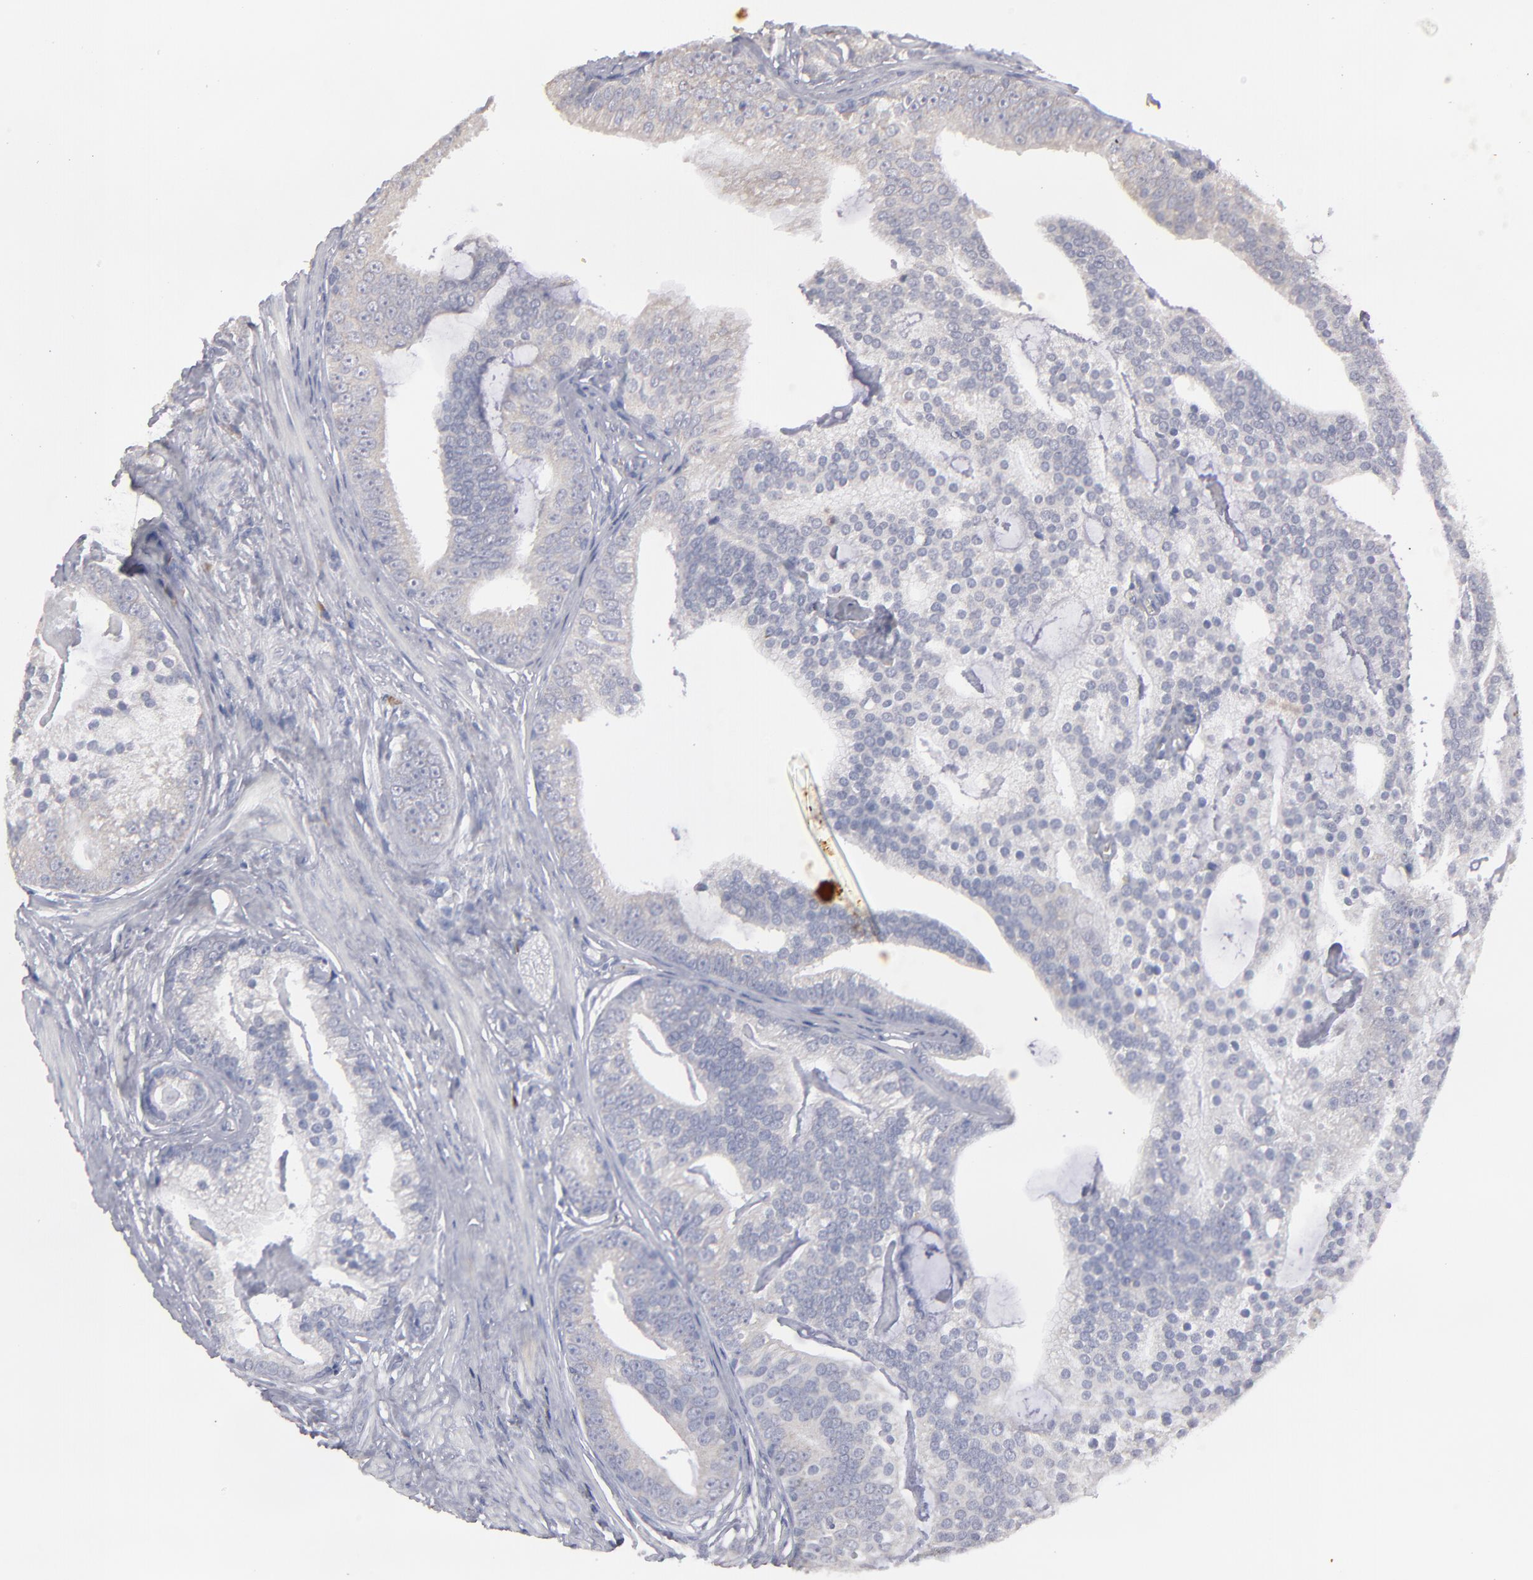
{"staining": {"intensity": "weak", "quantity": "<25%", "location": "cytoplasmic/membranous"}, "tissue": "prostate cancer", "cell_type": "Tumor cells", "image_type": "cancer", "snomed": [{"axis": "morphology", "description": "Adenocarcinoma, Low grade"}, {"axis": "topography", "description": "Prostate"}], "caption": "The histopathology image reveals no significant positivity in tumor cells of prostate cancer.", "gene": "CCDC80", "patient": {"sex": "male", "age": 58}}